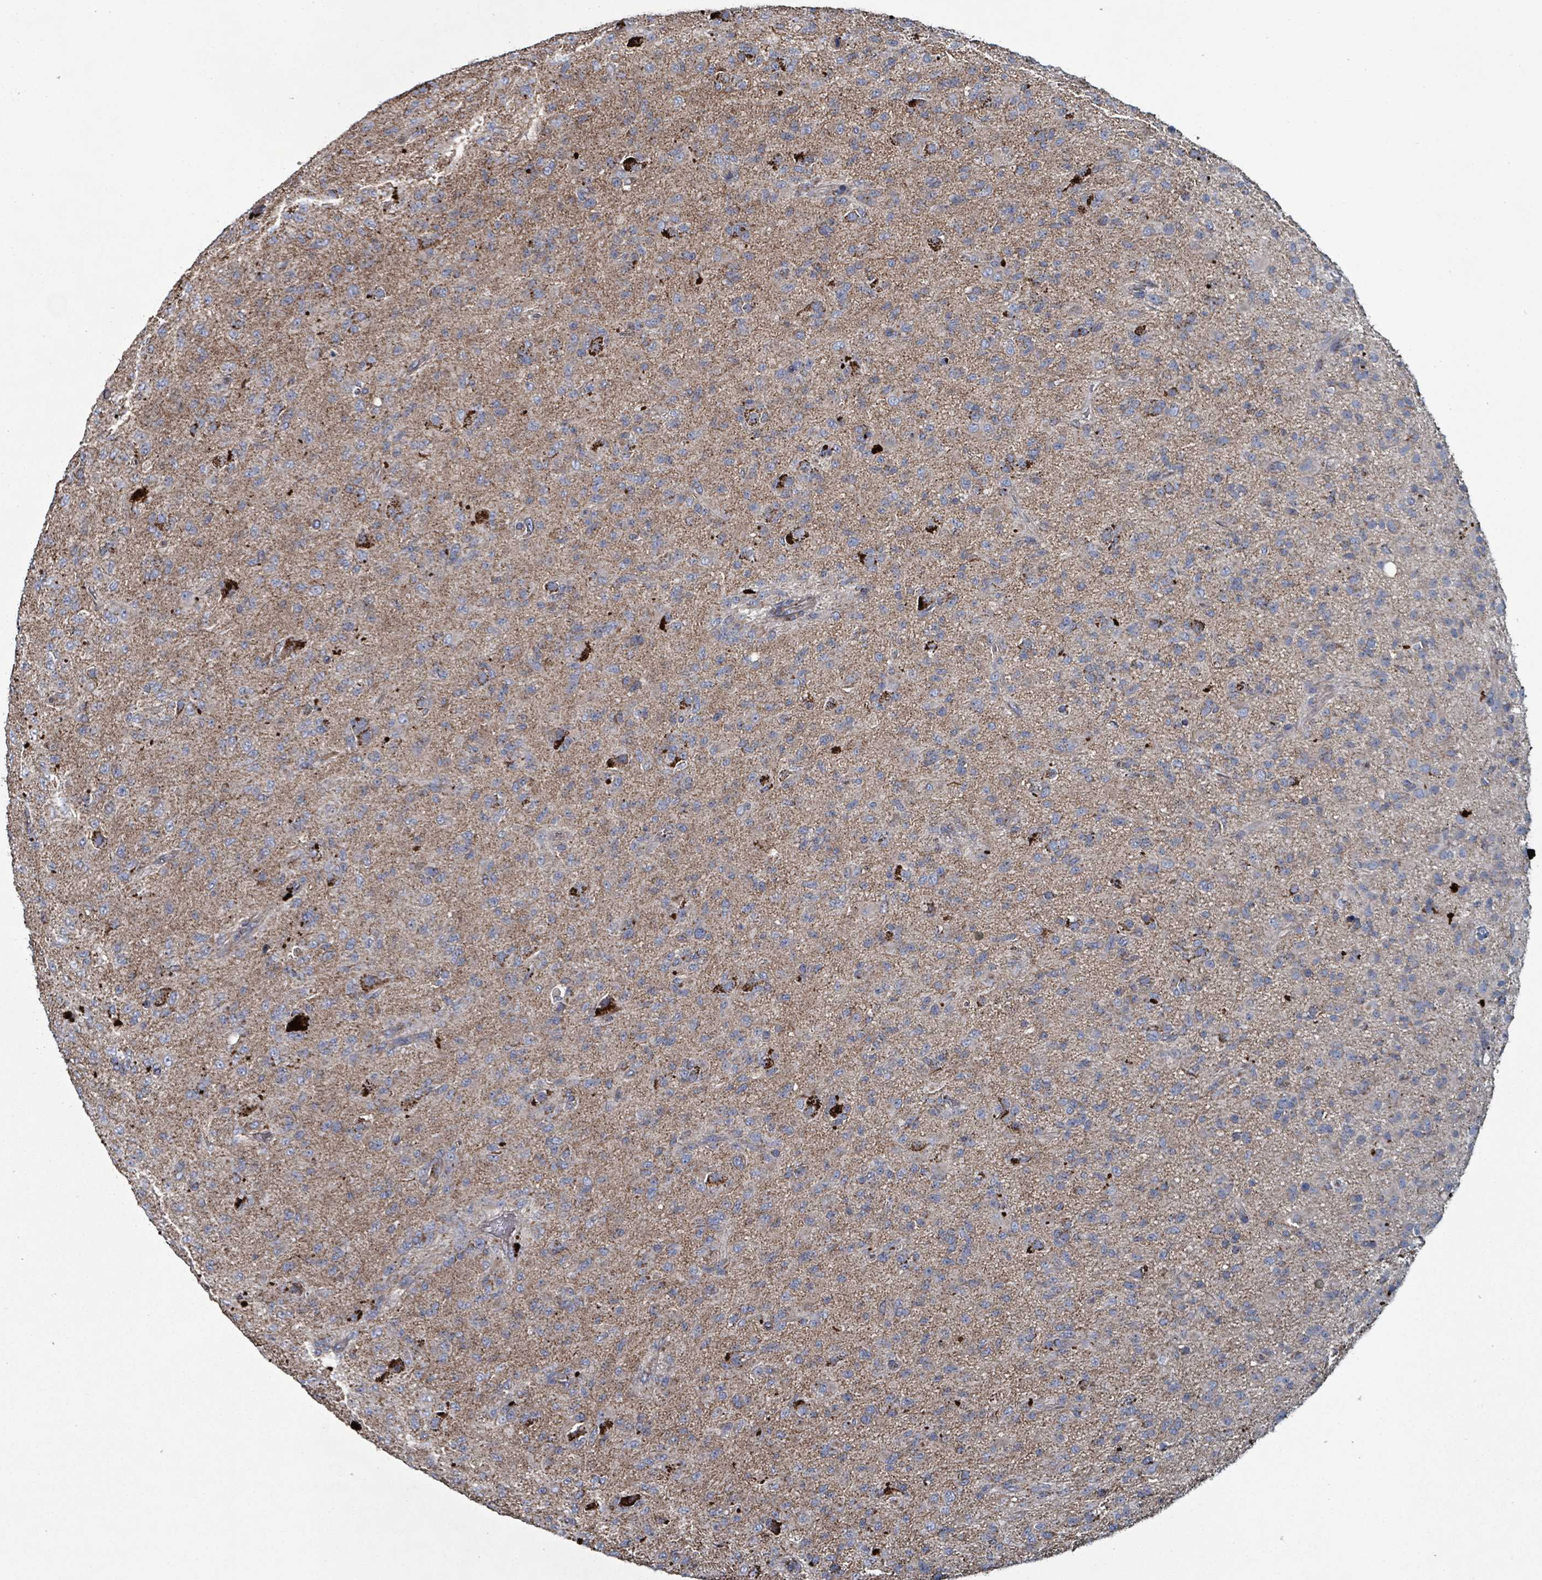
{"staining": {"intensity": "weak", "quantity": "25%-75%", "location": "cytoplasmic/membranous"}, "tissue": "glioma", "cell_type": "Tumor cells", "image_type": "cancer", "snomed": [{"axis": "morphology", "description": "Glioma, malignant, Low grade"}, {"axis": "topography", "description": "Brain"}], "caption": "The immunohistochemical stain labels weak cytoplasmic/membranous positivity in tumor cells of malignant low-grade glioma tissue. The staining was performed using DAB, with brown indicating positive protein expression. Nuclei are stained blue with hematoxylin.", "gene": "ABHD18", "patient": {"sex": "male", "age": 65}}